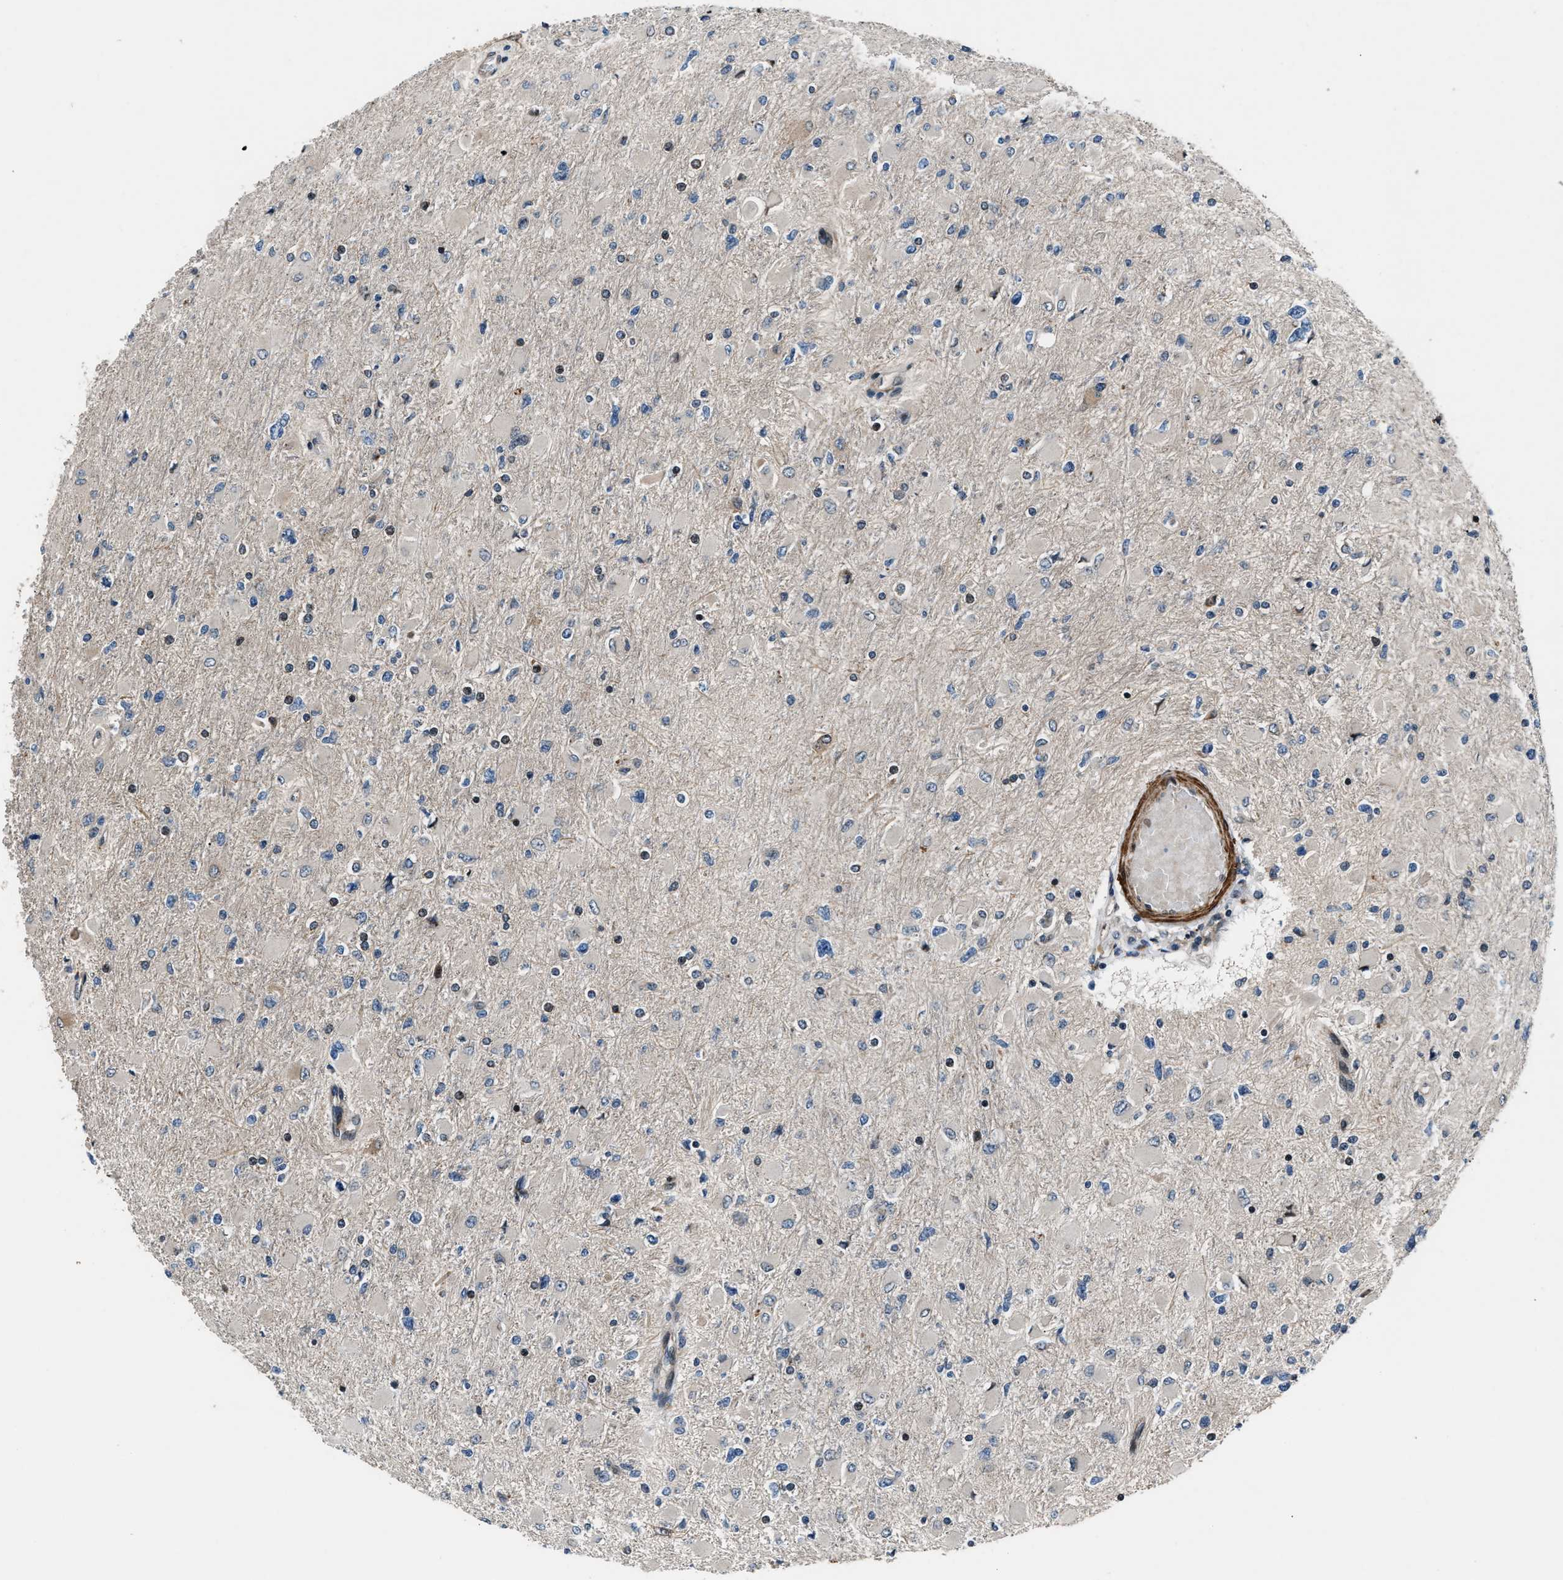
{"staining": {"intensity": "negative", "quantity": "none", "location": "none"}, "tissue": "glioma", "cell_type": "Tumor cells", "image_type": "cancer", "snomed": [{"axis": "morphology", "description": "Glioma, malignant, High grade"}, {"axis": "topography", "description": "Cerebral cortex"}], "caption": "Immunohistochemical staining of human malignant high-grade glioma shows no significant staining in tumor cells.", "gene": "DYNC2I1", "patient": {"sex": "female", "age": 36}}